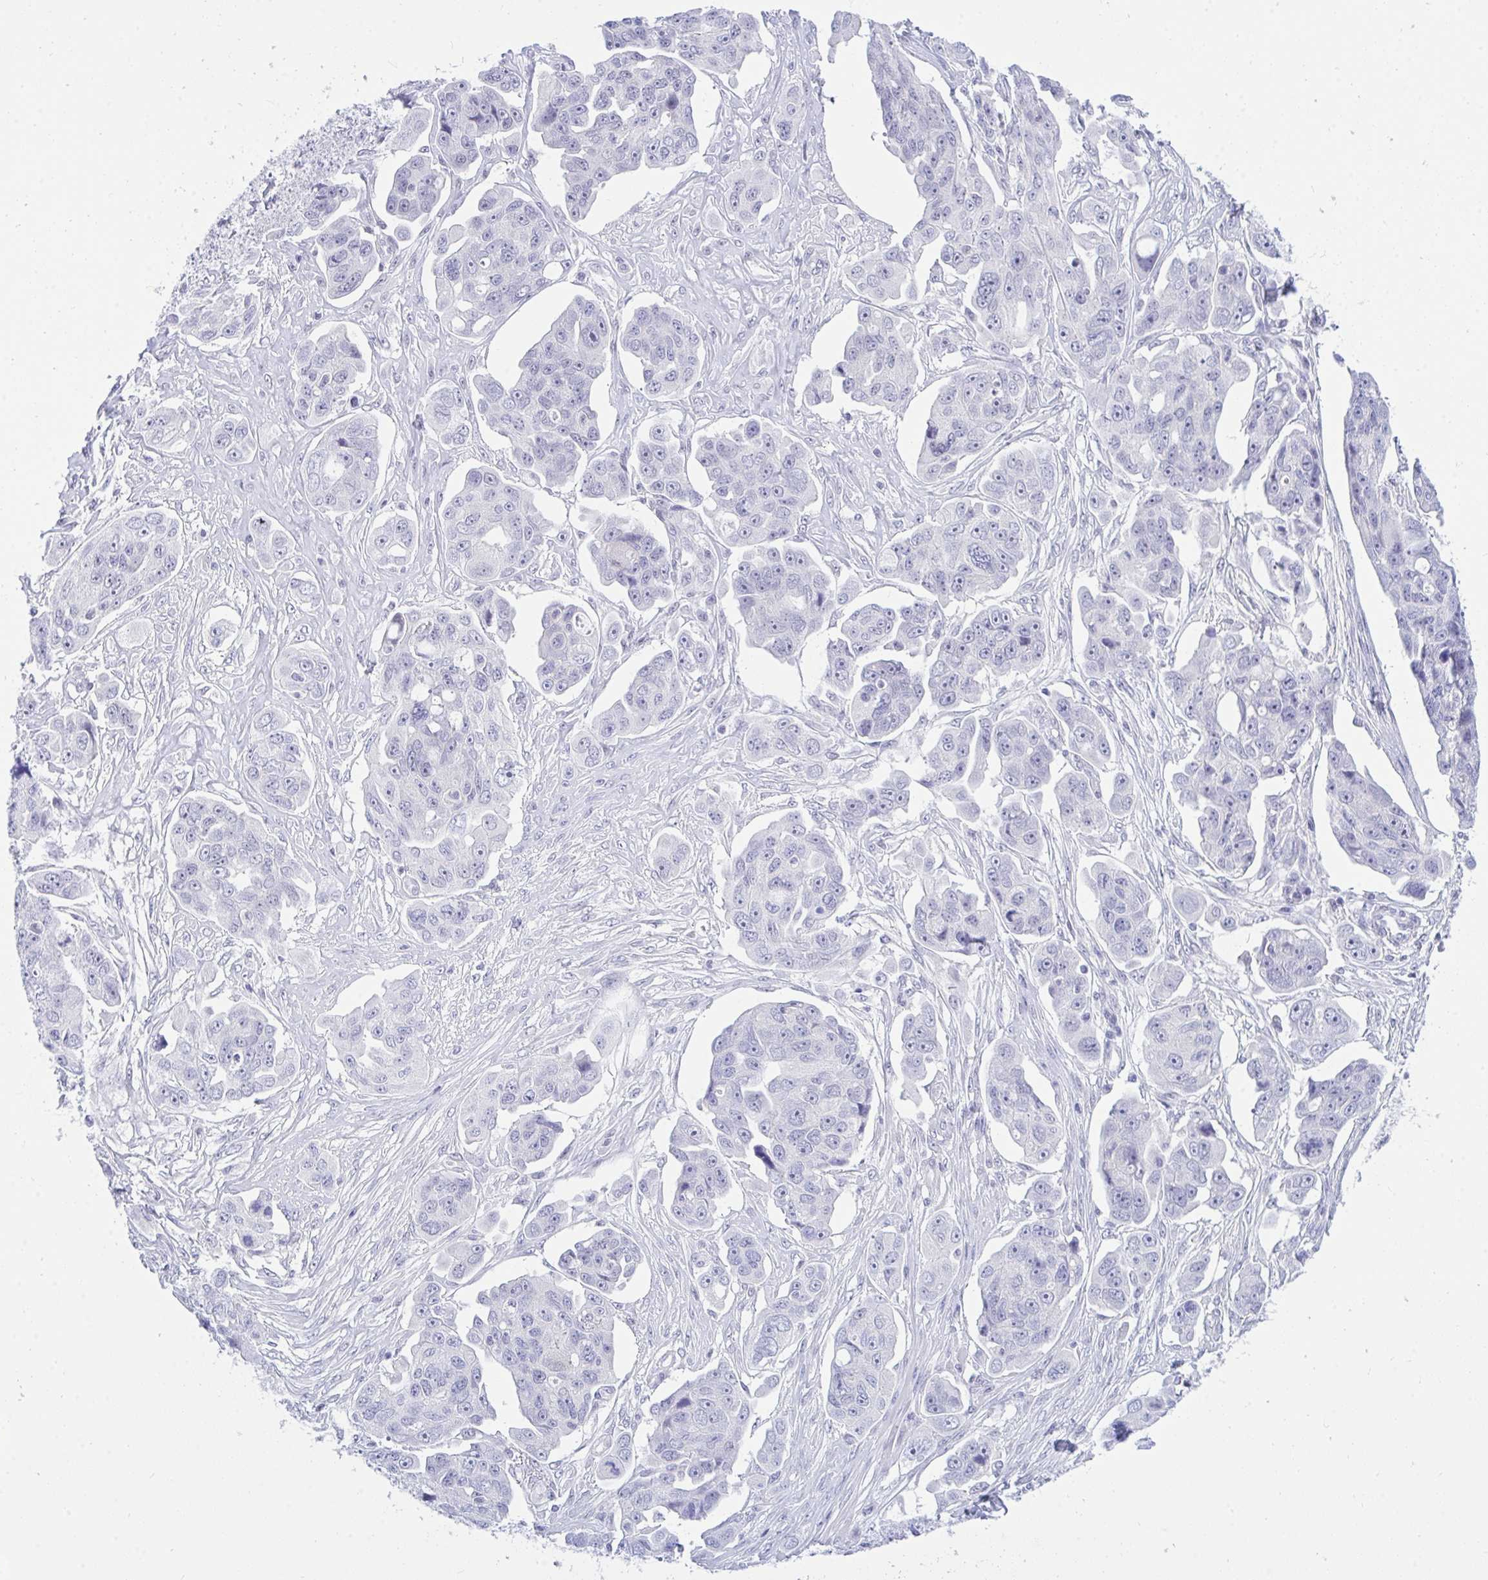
{"staining": {"intensity": "negative", "quantity": "none", "location": "none"}, "tissue": "ovarian cancer", "cell_type": "Tumor cells", "image_type": "cancer", "snomed": [{"axis": "morphology", "description": "Carcinoma, endometroid"}, {"axis": "topography", "description": "Ovary"}], "caption": "Ovarian endometroid carcinoma was stained to show a protein in brown. There is no significant positivity in tumor cells.", "gene": "THOP1", "patient": {"sex": "female", "age": 70}}